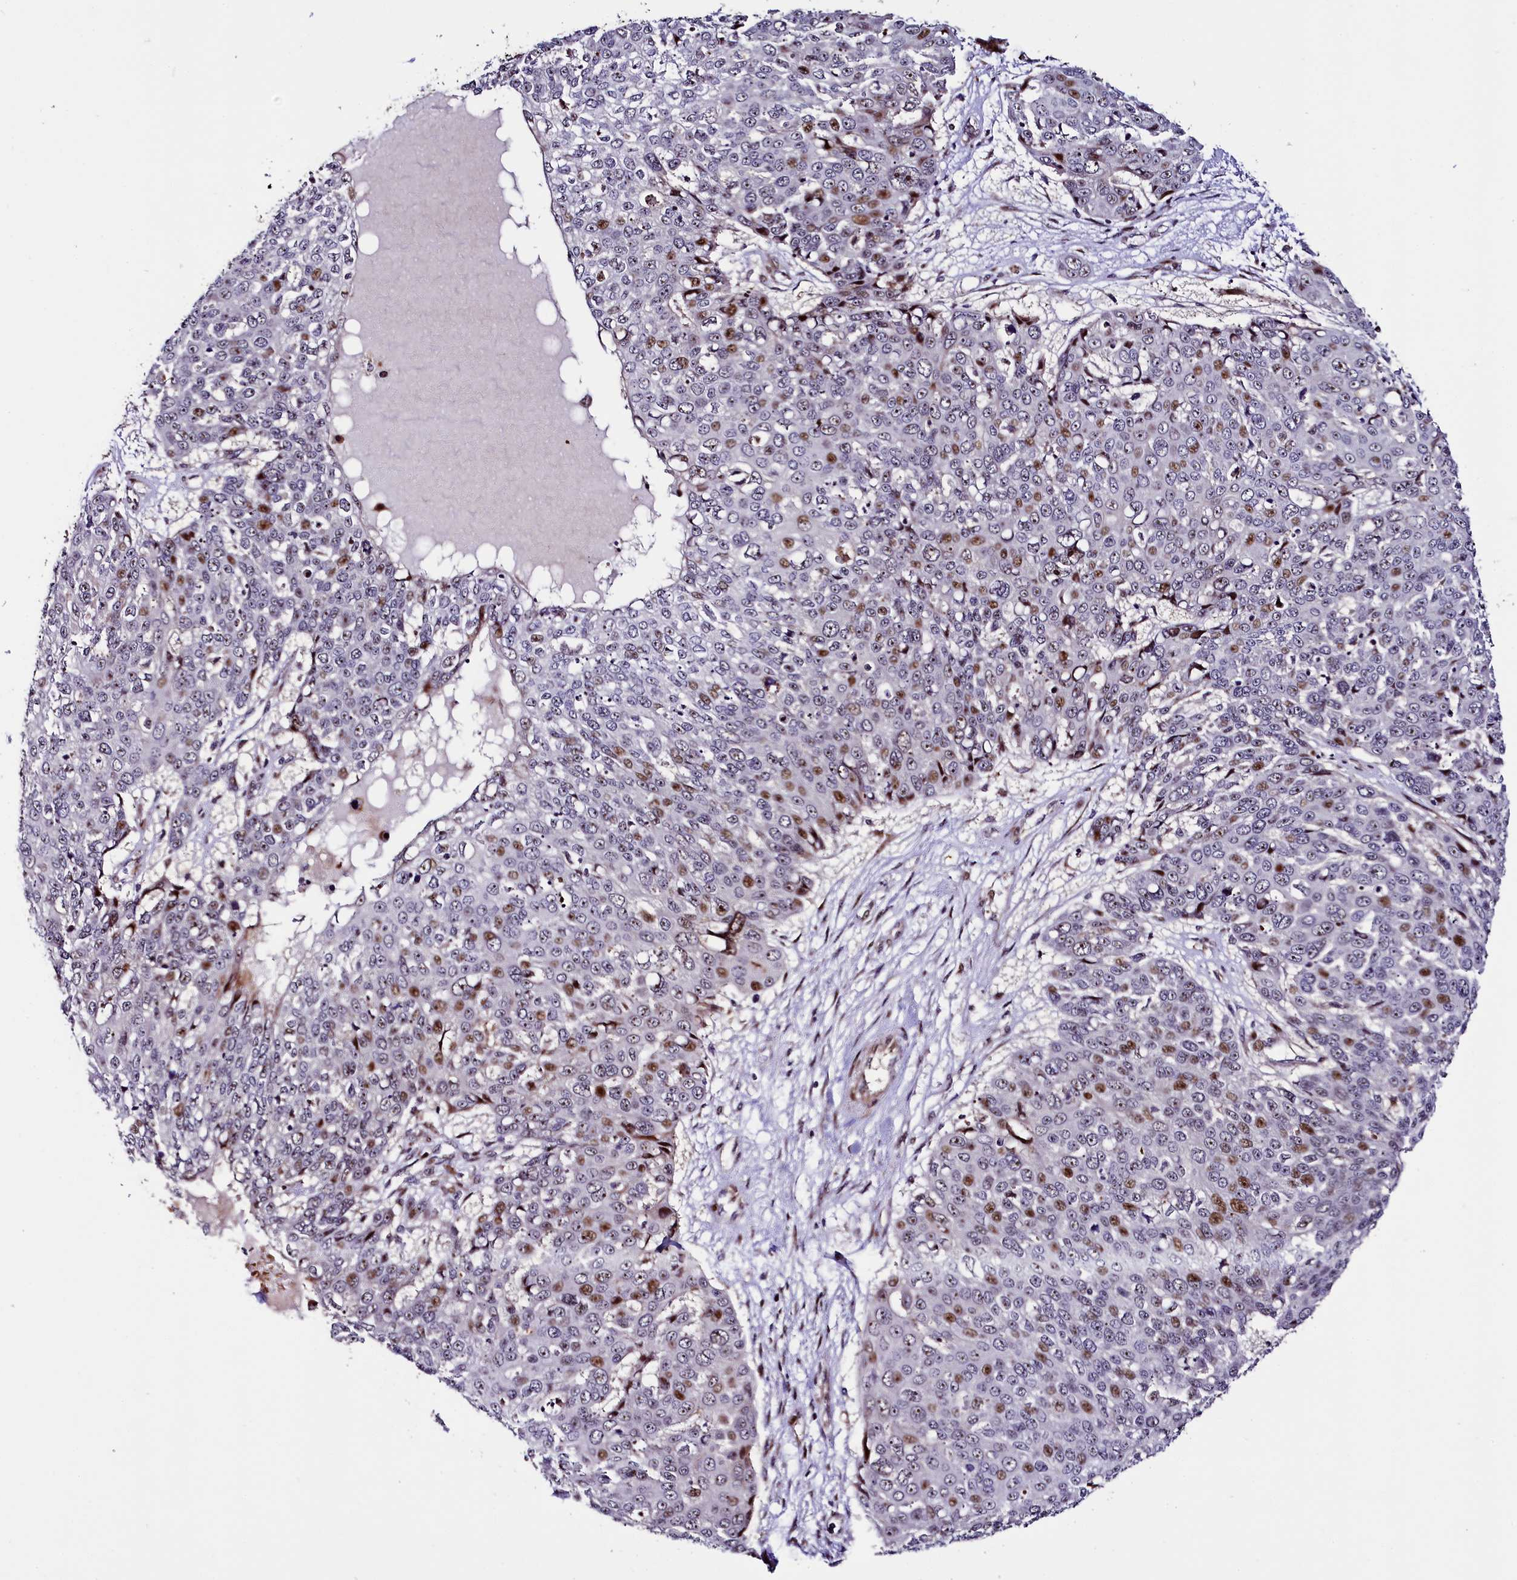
{"staining": {"intensity": "moderate", "quantity": "<25%", "location": "nuclear"}, "tissue": "skin cancer", "cell_type": "Tumor cells", "image_type": "cancer", "snomed": [{"axis": "morphology", "description": "Squamous cell carcinoma, NOS"}, {"axis": "topography", "description": "Skin"}], "caption": "Skin cancer (squamous cell carcinoma) was stained to show a protein in brown. There is low levels of moderate nuclear staining in about <25% of tumor cells.", "gene": "TRMT112", "patient": {"sex": "male", "age": 71}}